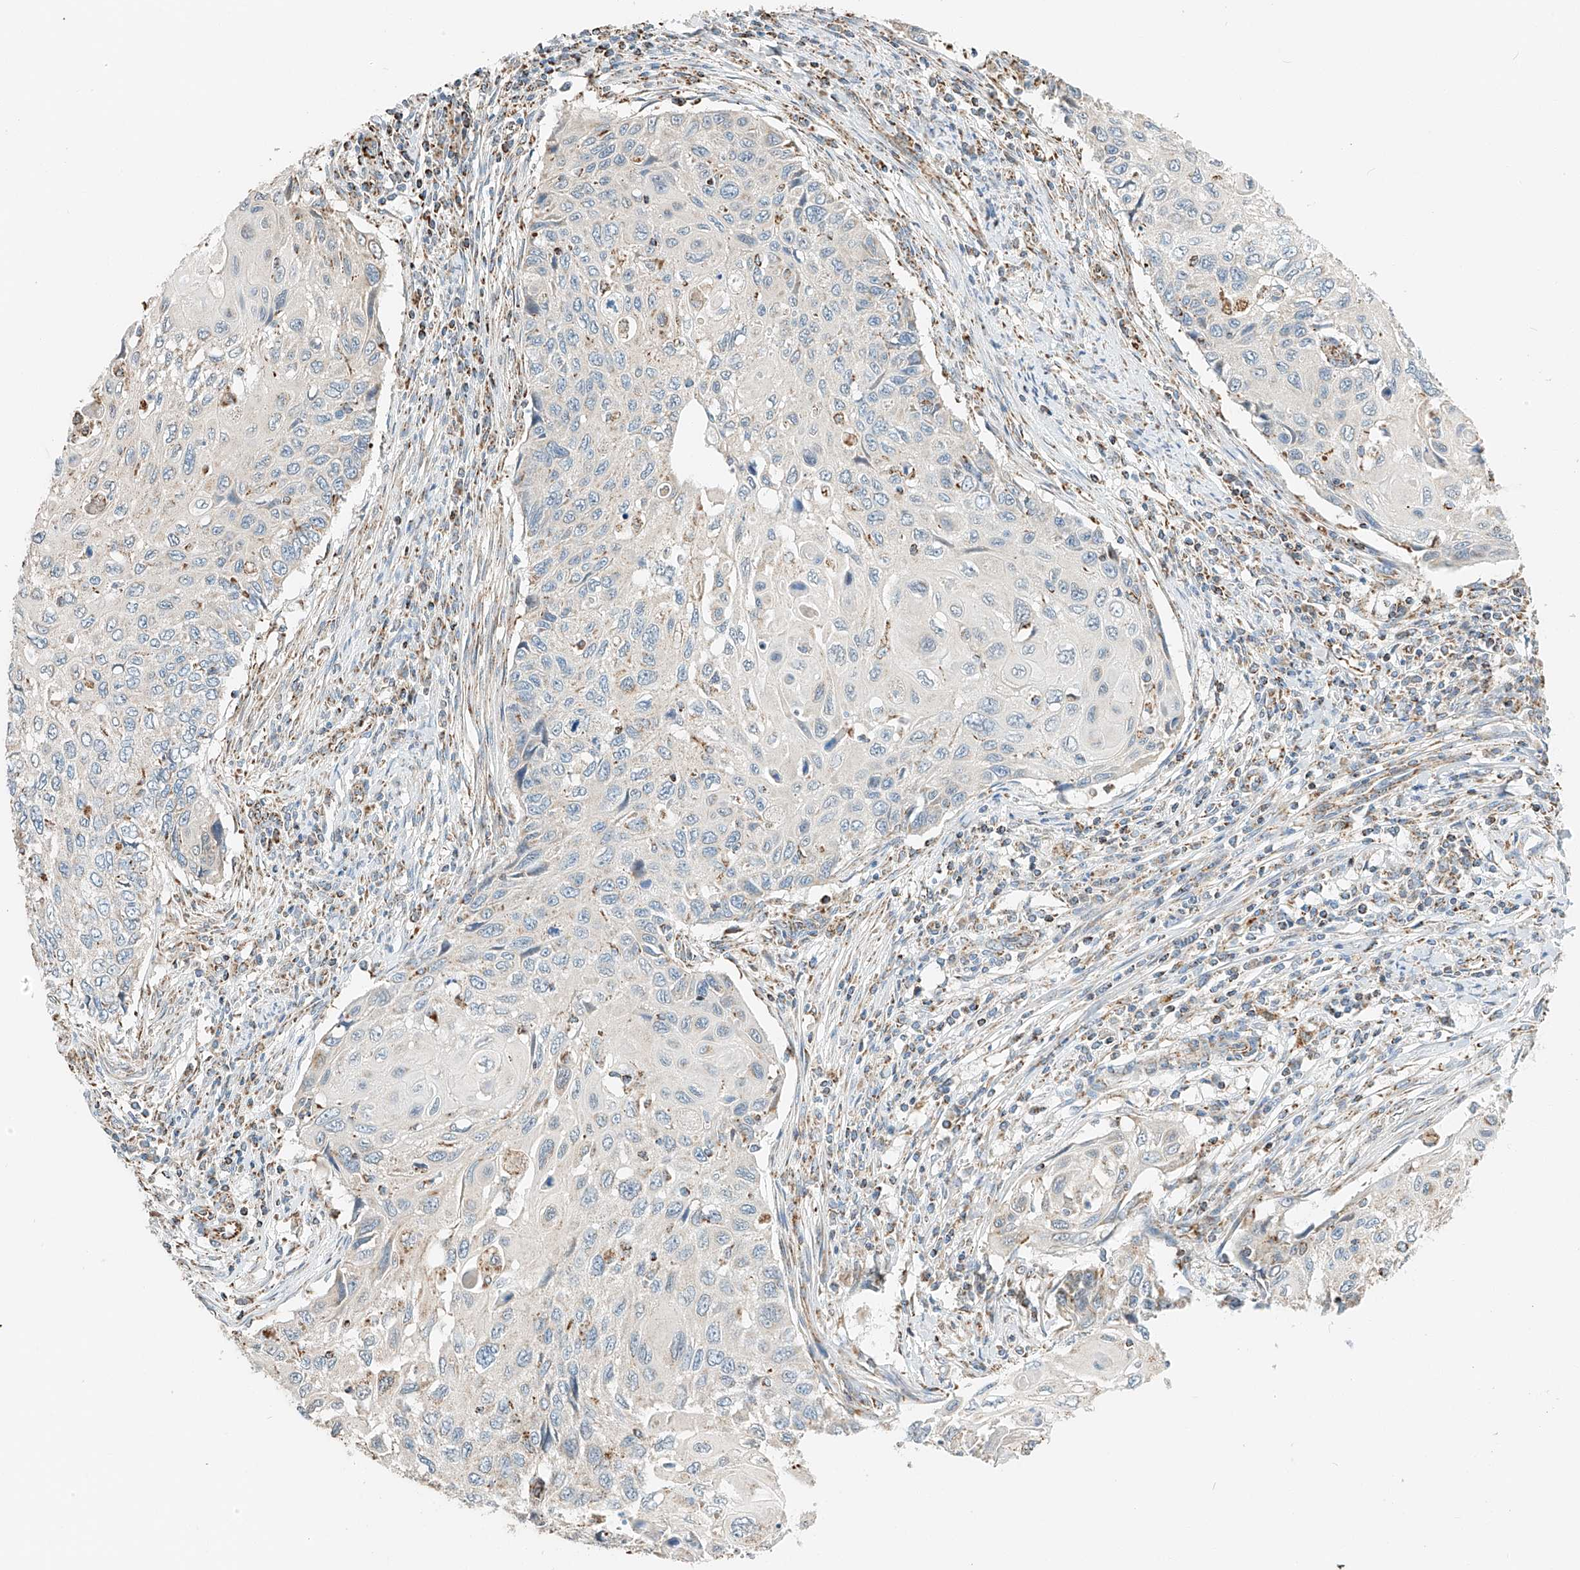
{"staining": {"intensity": "negative", "quantity": "none", "location": "none"}, "tissue": "cervical cancer", "cell_type": "Tumor cells", "image_type": "cancer", "snomed": [{"axis": "morphology", "description": "Squamous cell carcinoma, NOS"}, {"axis": "topography", "description": "Cervix"}], "caption": "Immunohistochemical staining of squamous cell carcinoma (cervical) shows no significant positivity in tumor cells. (DAB immunohistochemistry with hematoxylin counter stain).", "gene": "YIPF7", "patient": {"sex": "female", "age": 70}}